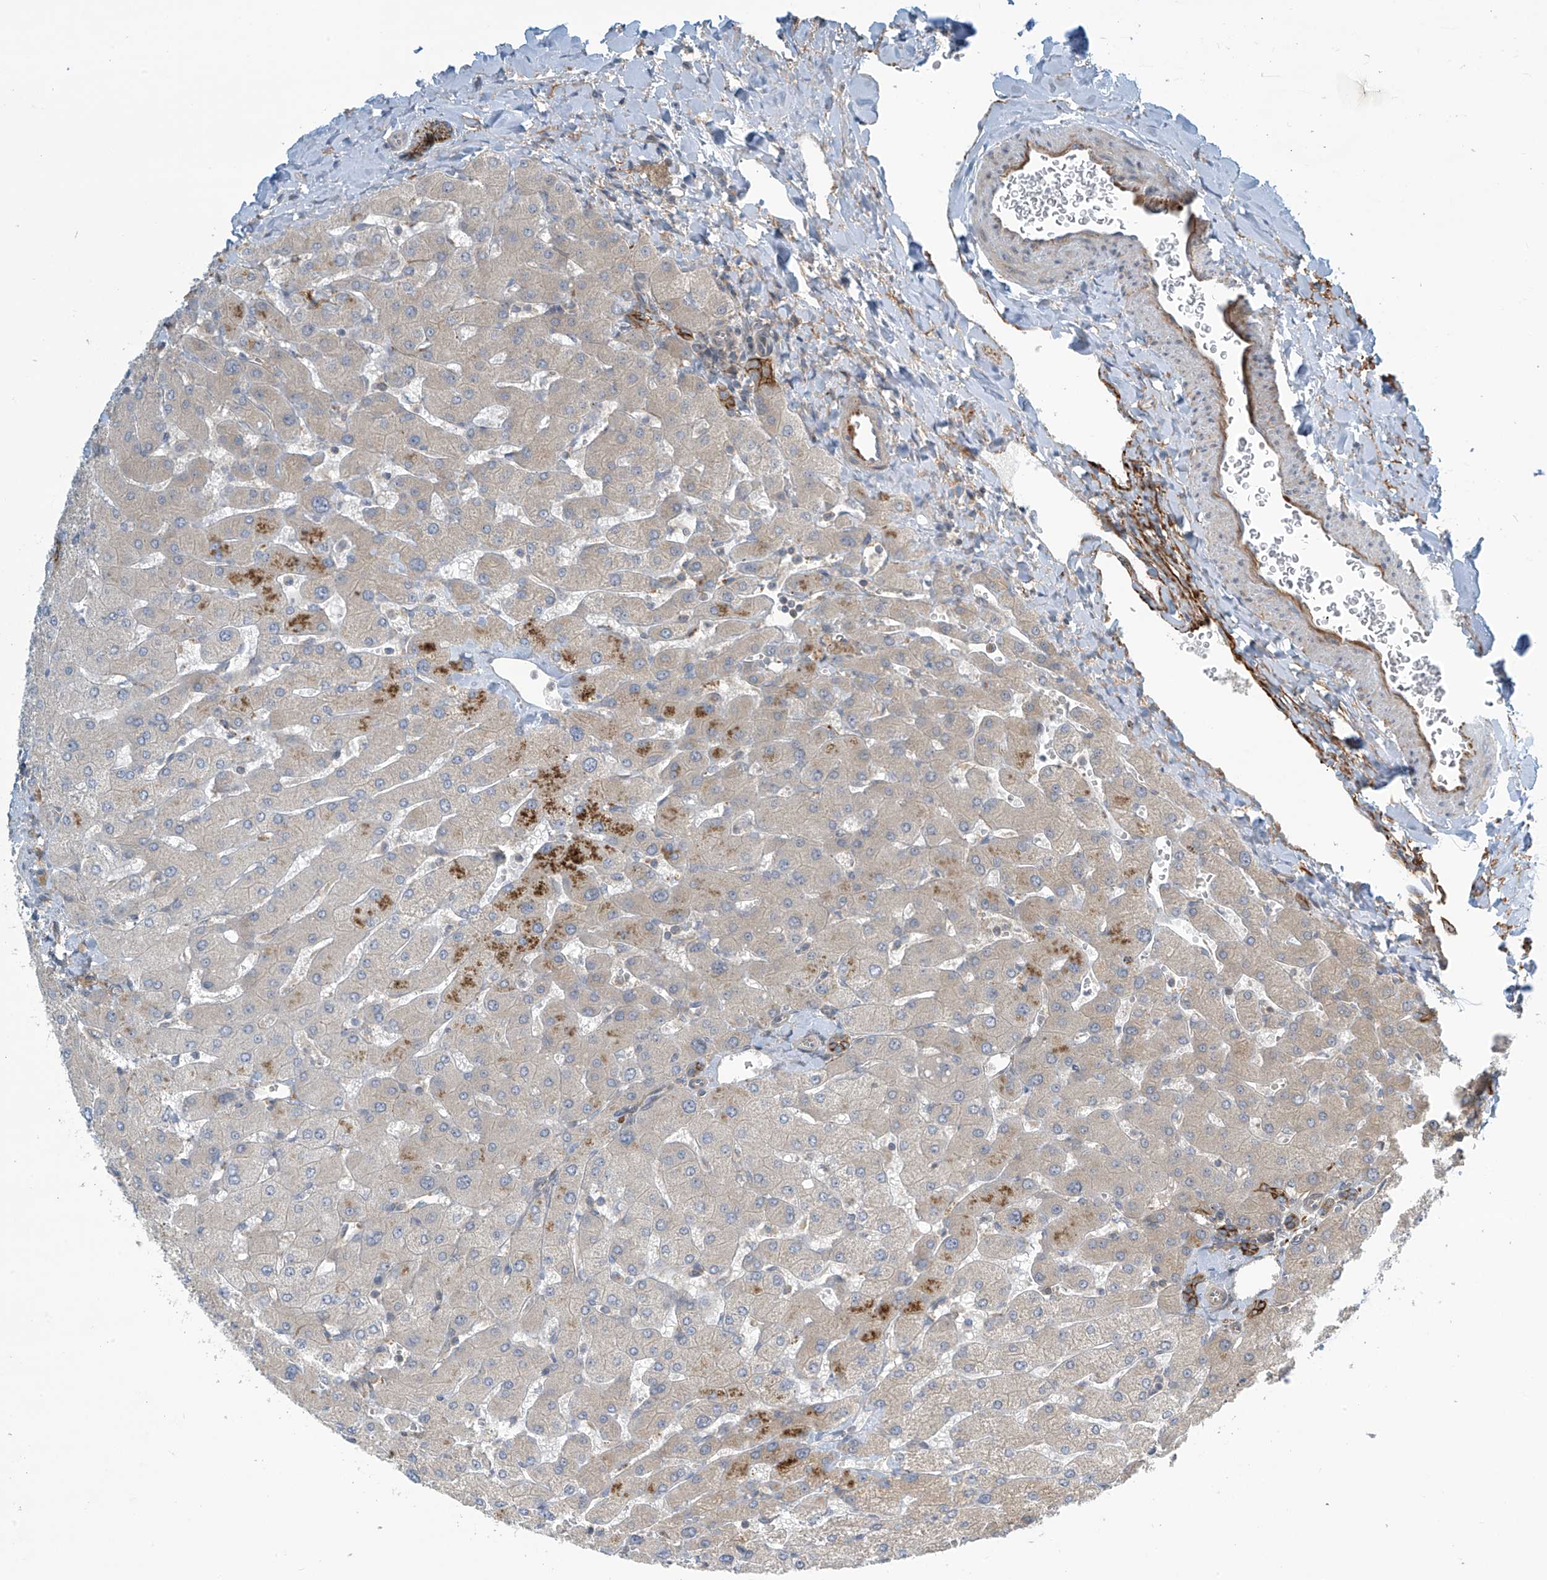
{"staining": {"intensity": "moderate", "quantity": ">75%", "location": "cytoplasmic/membranous"}, "tissue": "liver", "cell_type": "Cholangiocytes", "image_type": "normal", "snomed": [{"axis": "morphology", "description": "Normal tissue, NOS"}, {"axis": "topography", "description": "Liver"}], "caption": "Immunohistochemistry (IHC) micrograph of benign human liver stained for a protein (brown), which exhibits medium levels of moderate cytoplasmic/membranous expression in about >75% of cholangiocytes.", "gene": "FSD1L", "patient": {"sex": "male", "age": 55}}